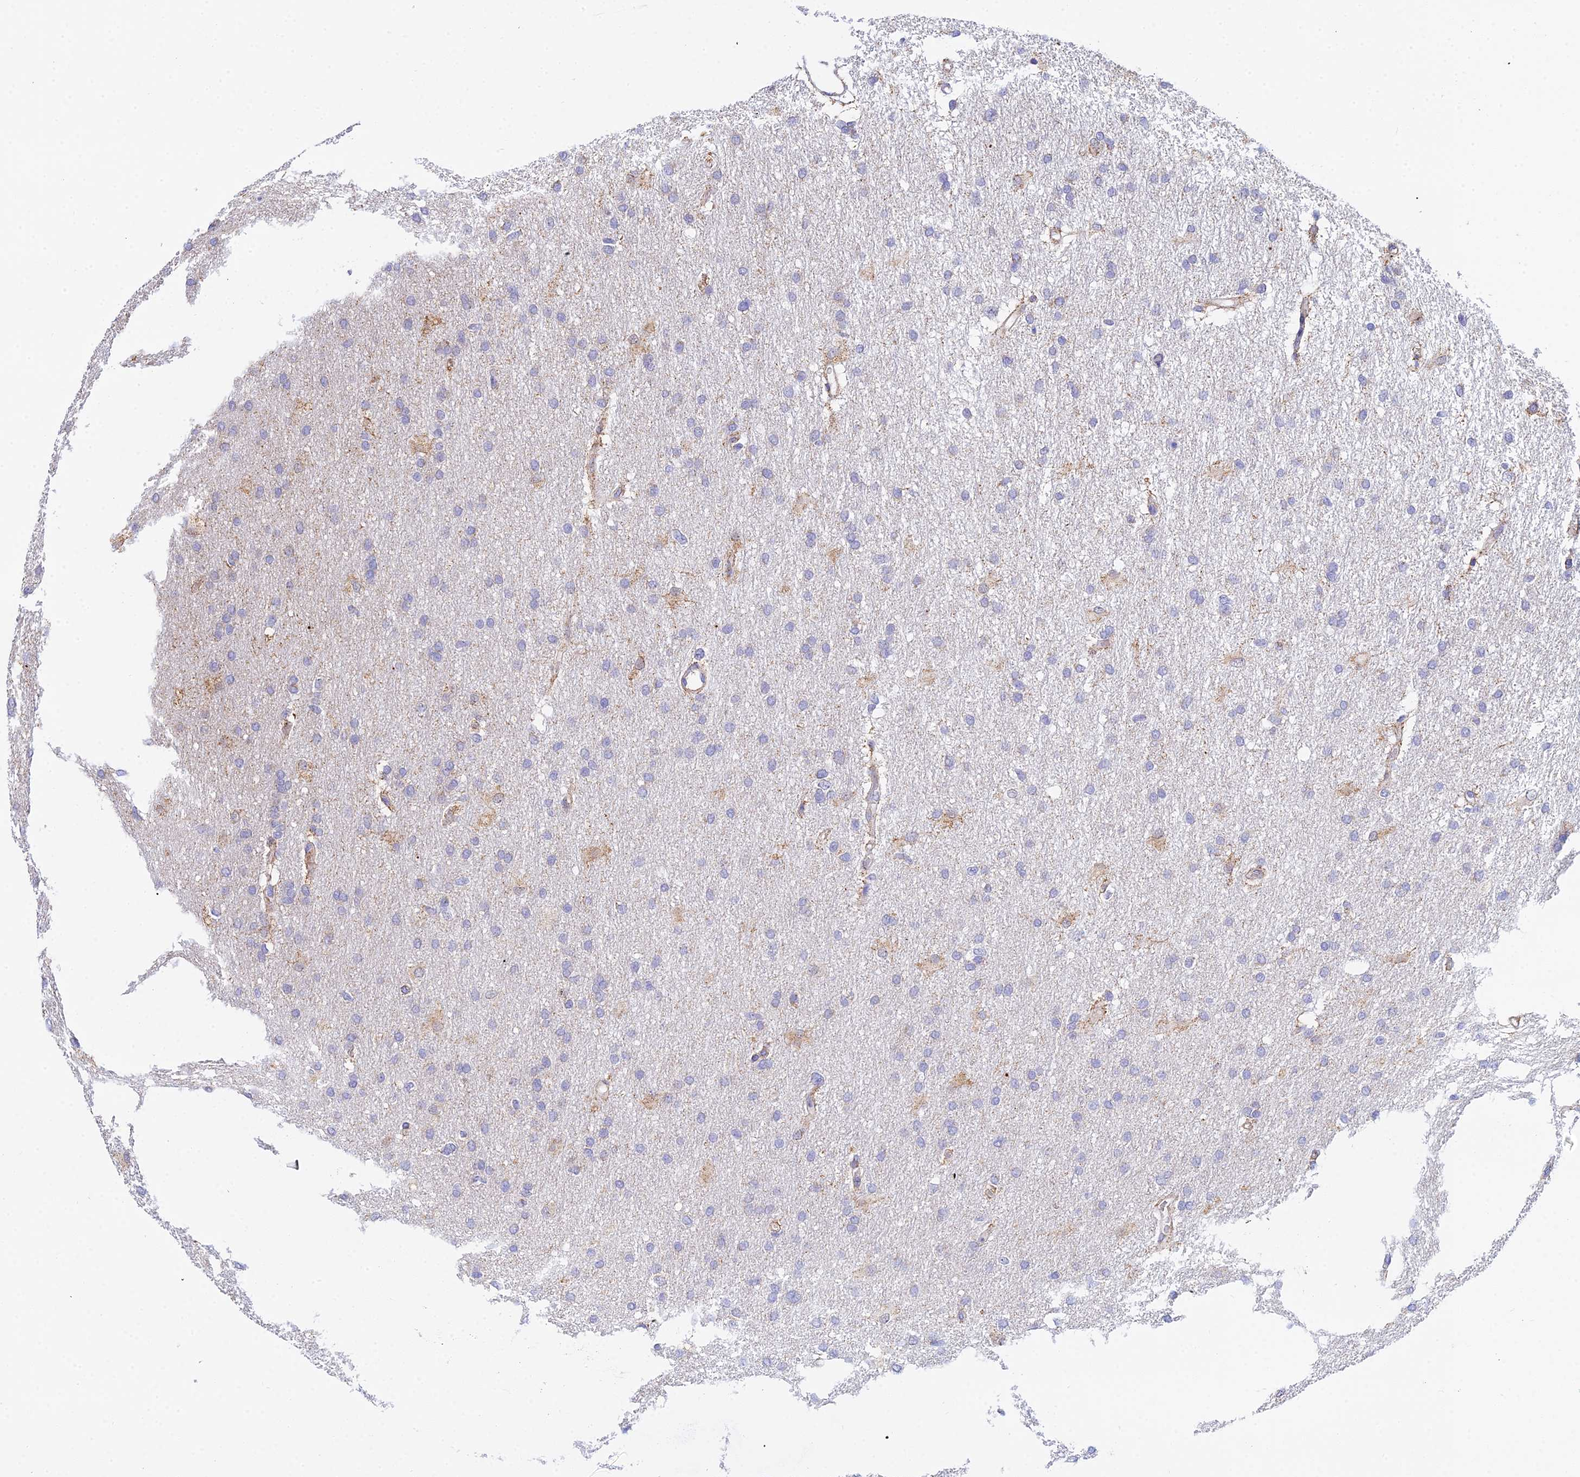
{"staining": {"intensity": "moderate", "quantity": "<25%", "location": "cytoplasmic/membranous"}, "tissue": "glioma", "cell_type": "Tumor cells", "image_type": "cancer", "snomed": [{"axis": "morphology", "description": "Glioma, malignant, High grade"}, {"axis": "topography", "description": "Brain"}], "caption": "Moderate cytoplasmic/membranous protein staining is seen in approximately <25% of tumor cells in glioma.", "gene": "ACOT2", "patient": {"sex": "male", "age": 77}}